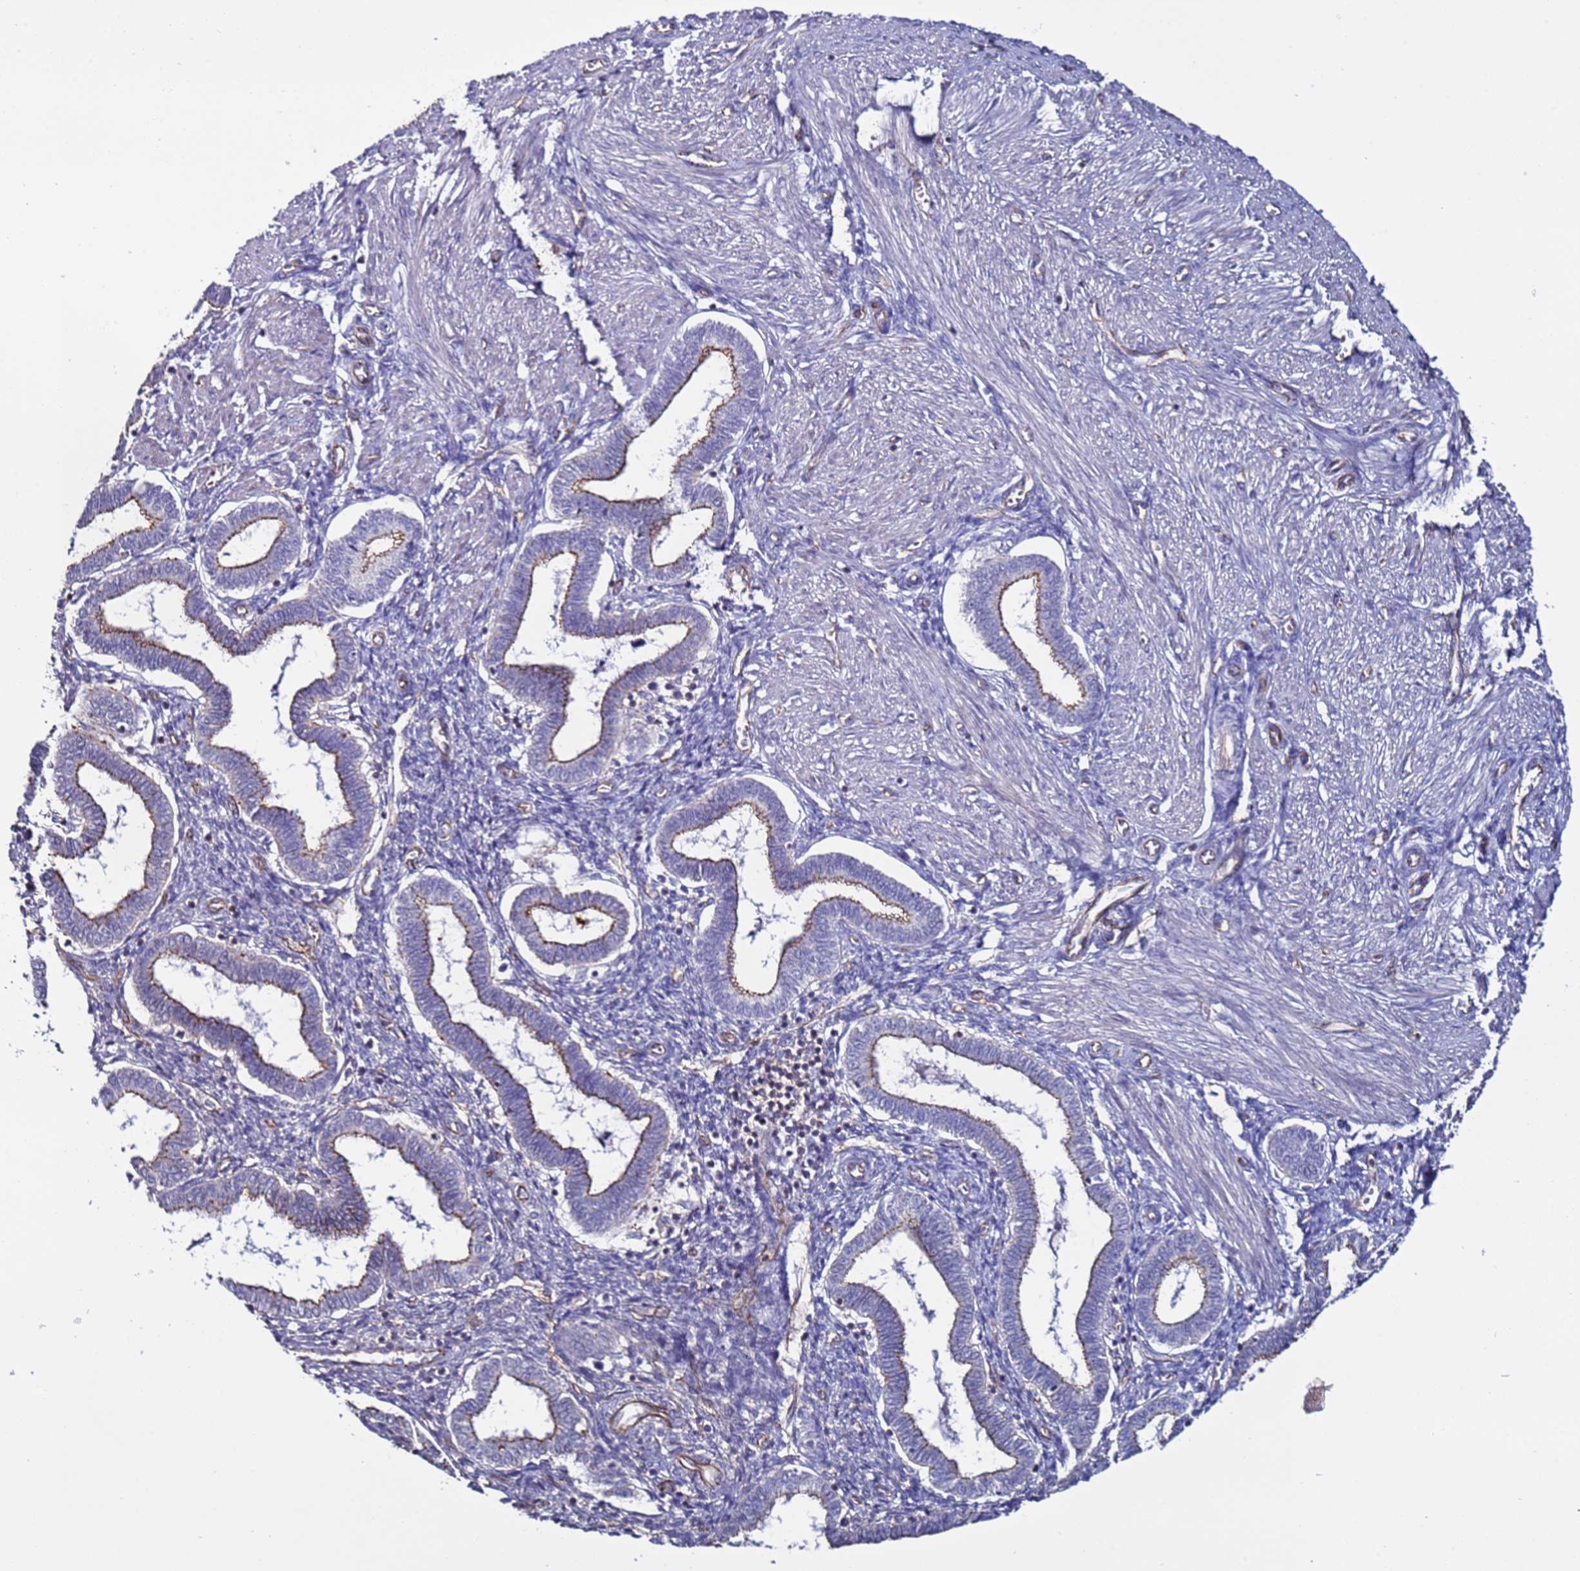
{"staining": {"intensity": "negative", "quantity": "none", "location": "none"}, "tissue": "endometrium", "cell_type": "Cells in endometrial stroma", "image_type": "normal", "snomed": [{"axis": "morphology", "description": "Normal tissue, NOS"}, {"axis": "topography", "description": "Endometrium"}], "caption": "High power microscopy micrograph of an immunohistochemistry histopathology image of normal endometrium, revealing no significant staining in cells in endometrial stroma.", "gene": "TENM3", "patient": {"sex": "female", "age": 24}}